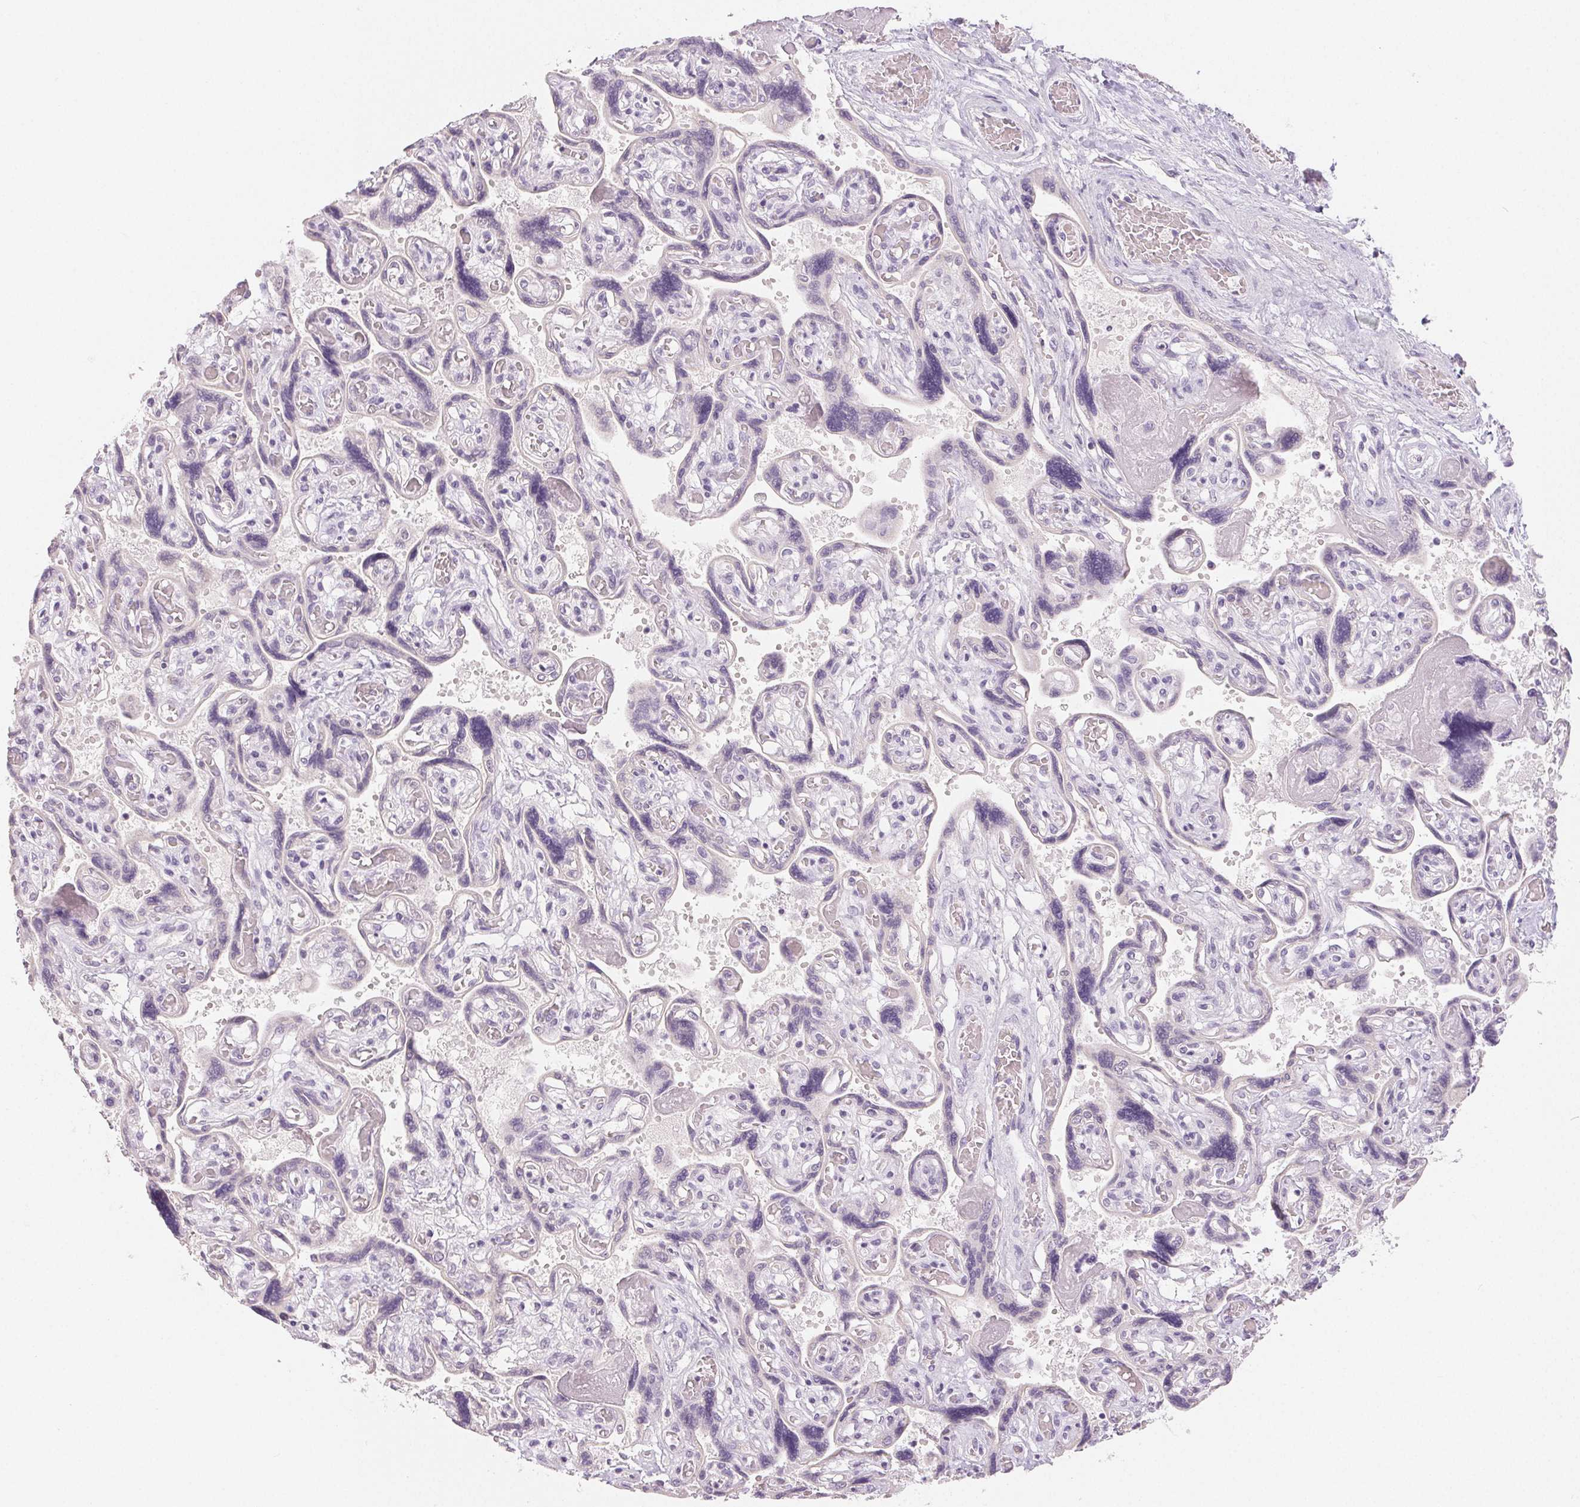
{"staining": {"intensity": "negative", "quantity": "none", "location": "none"}, "tissue": "placenta", "cell_type": "Decidual cells", "image_type": "normal", "snomed": [{"axis": "morphology", "description": "Normal tissue, NOS"}, {"axis": "topography", "description": "Placenta"}], "caption": "Protein analysis of normal placenta exhibits no significant expression in decidual cells. The staining was performed using DAB (3,3'-diaminobenzidine) to visualize the protein expression in brown, while the nuclei were stained in blue with hematoxylin (Magnification: 20x).", "gene": "SFTPD", "patient": {"sex": "female", "age": 32}}